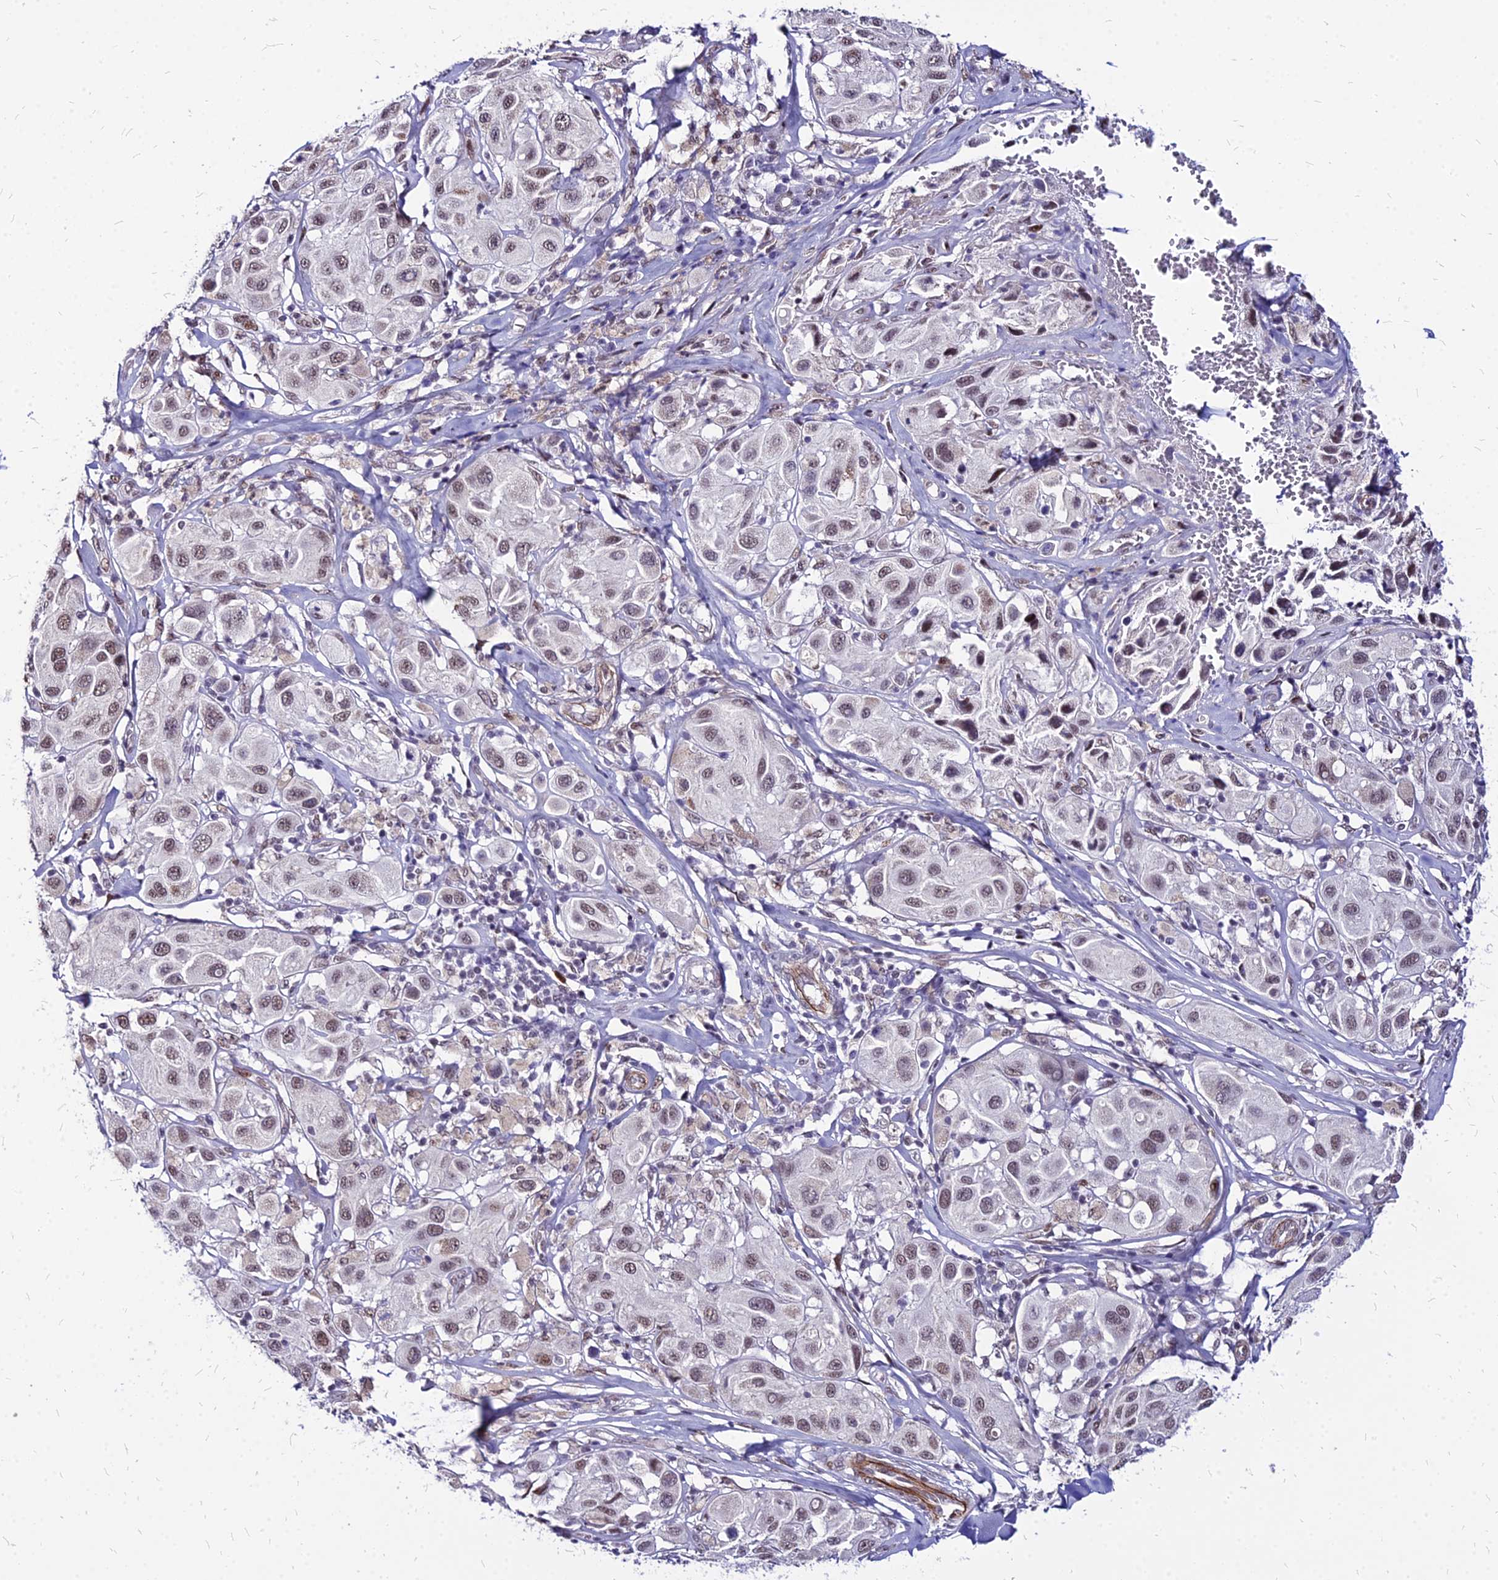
{"staining": {"intensity": "moderate", "quantity": "25%-75%", "location": "nuclear"}, "tissue": "melanoma", "cell_type": "Tumor cells", "image_type": "cancer", "snomed": [{"axis": "morphology", "description": "Malignant melanoma, Metastatic site"}, {"axis": "topography", "description": "Skin"}], "caption": "Malignant melanoma (metastatic site) was stained to show a protein in brown. There is medium levels of moderate nuclear staining in approximately 25%-75% of tumor cells.", "gene": "FDX2", "patient": {"sex": "male", "age": 41}}